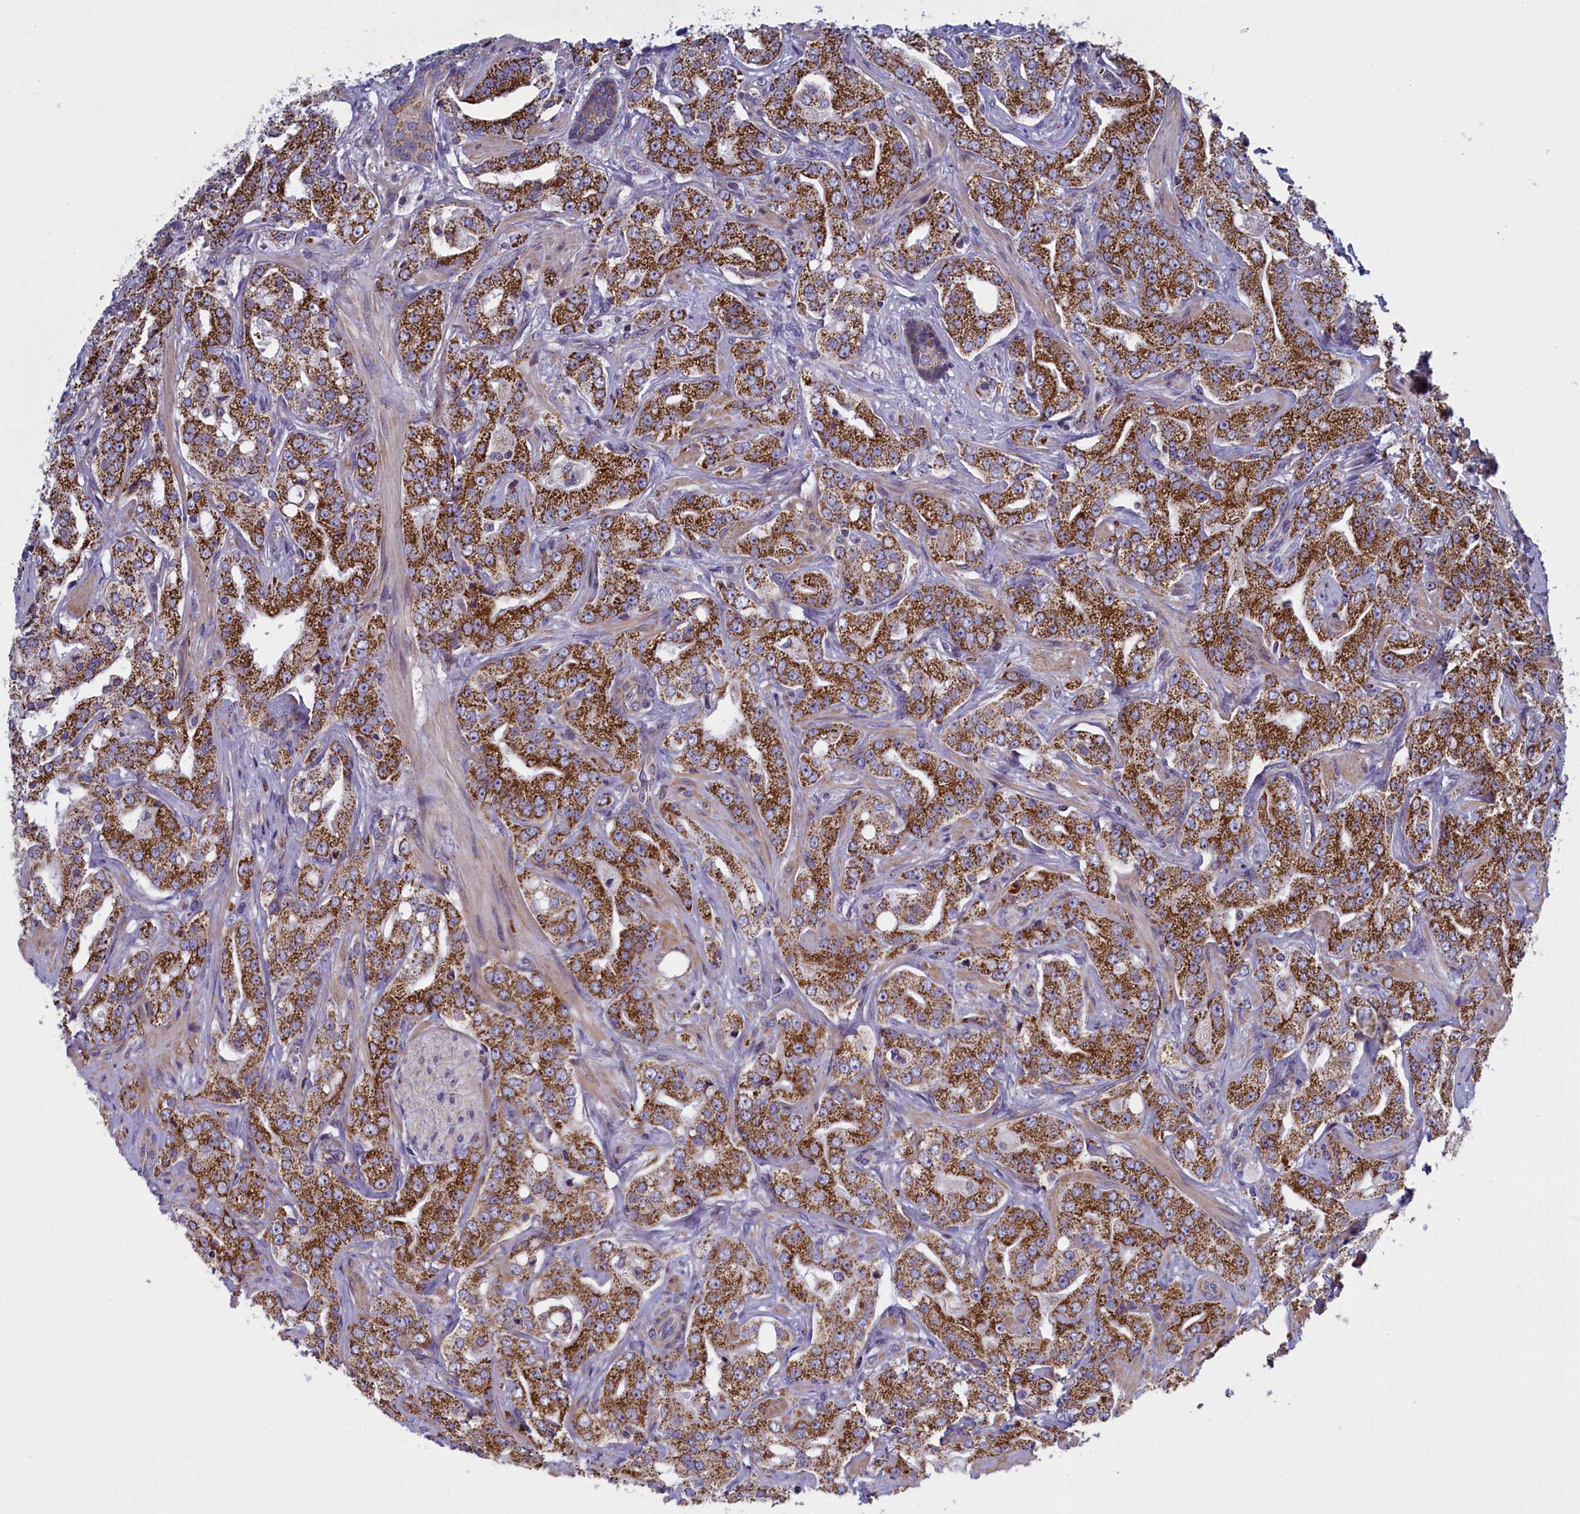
{"staining": {"intensity": "strong", "quantity": ">75%", "location": "cytoplasmic/membranous"}, "tissue": "prostate cancer", "cell_type": "Tumor cells", "image_type": "cancer", "snomed": [{"axis": "morphology", "description": "Adenocarcinoma, Low grade"}, {"axis": "topography", "description": "Prostate"}], "caption": "High-magnification brightfield microscopy of prostate cancer stained with DAB (brown) and counterstained with hematoxylin (blue). tumor cells exhibit strong cytoplasmic/membranous staining is appreciated in approximately>75% of cells.", "gene": "IFT122", "patient": {"sex": "male", "age": 67}}